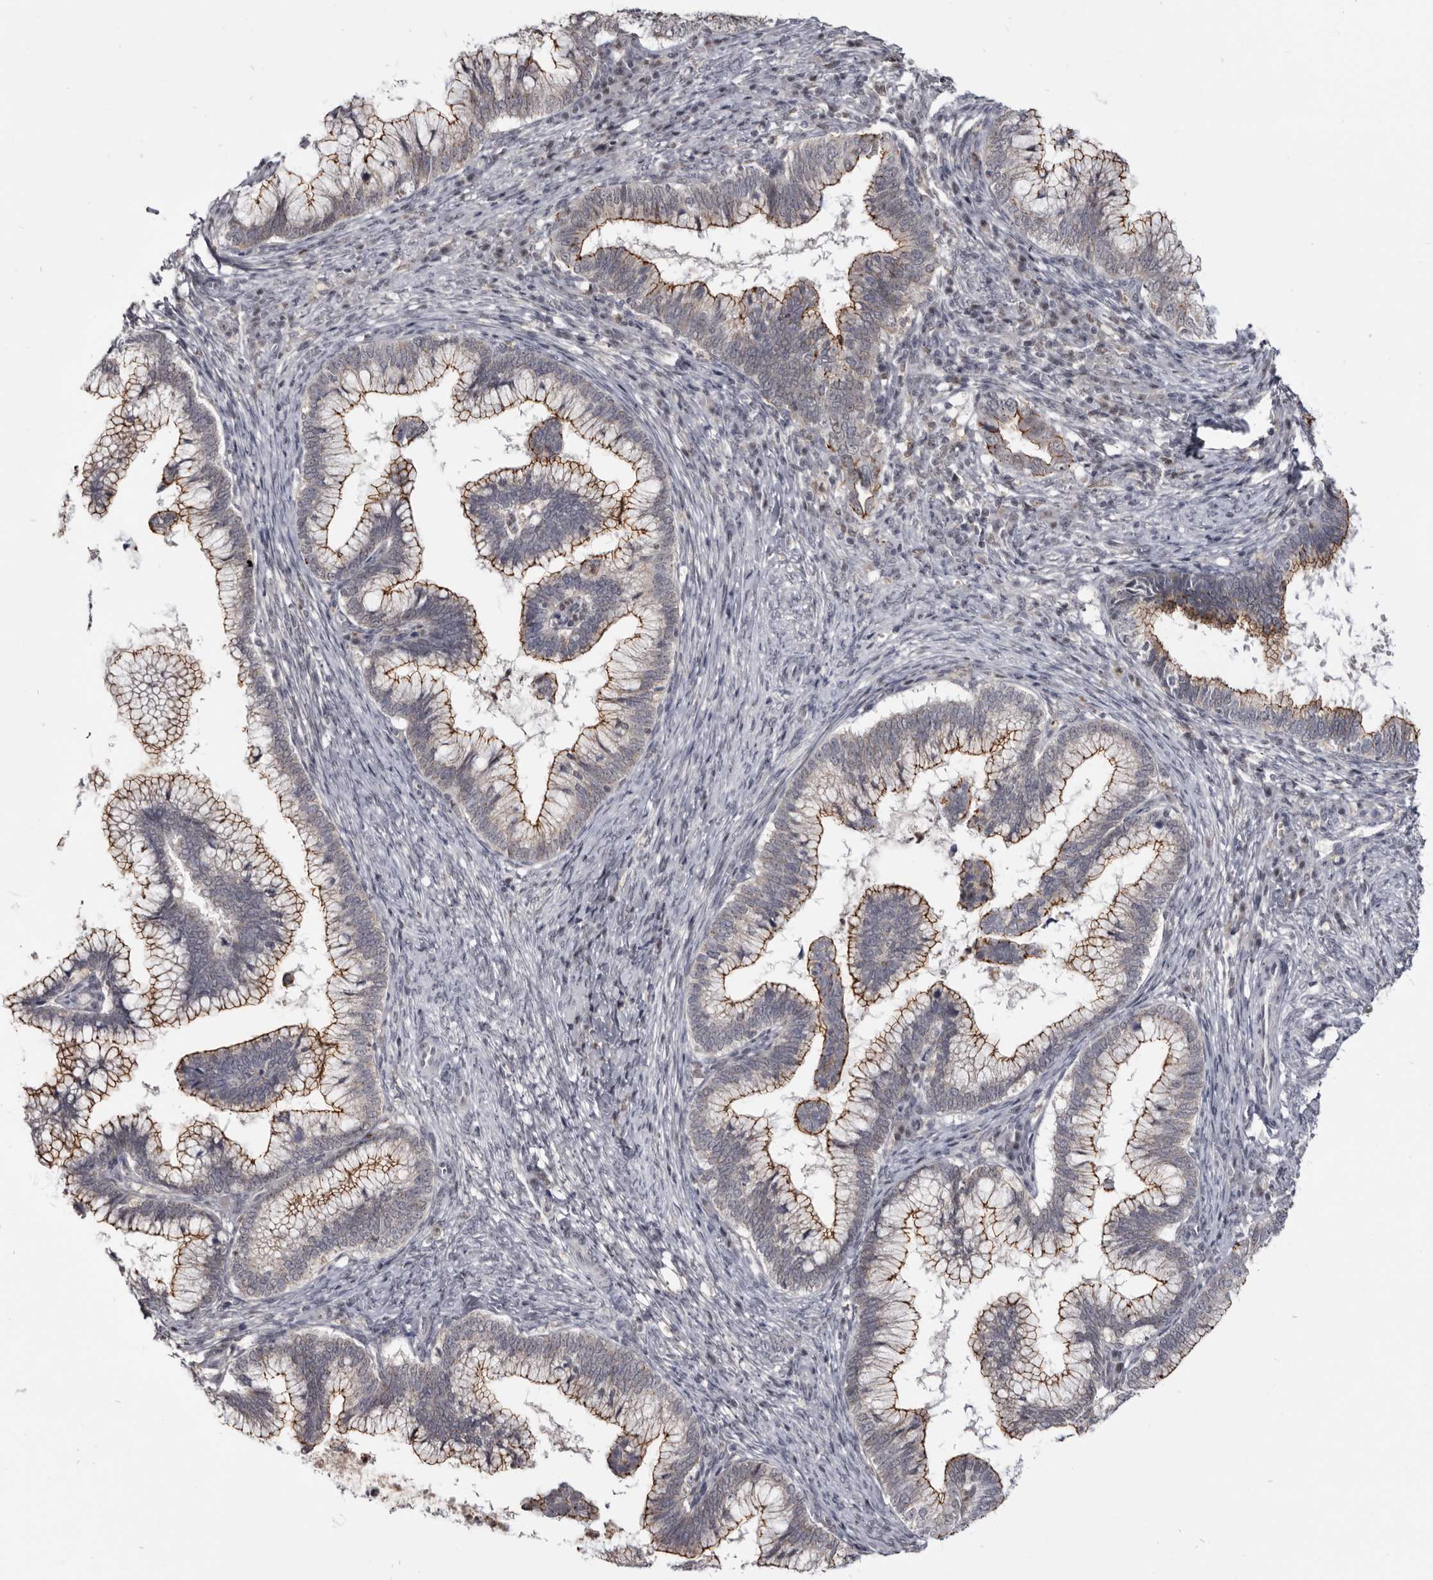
{"staining": {"intensity": "moderate", "quantity": ">75%", "location": "cytoplasmic/membranous"}, "tissue": "cervical cancer", "cell_type": "Tumor cells", "image_type": "cancer", "snomed": [{"axis": "morphology", "description": "Adenocarcinoma, NOS"}, {"axis": "topography", "description": "Cervix"}], "caption": "A high-resolution photomicrograph shows immunohistochemistry staining of cervical cancer (adenocarcinoma), which demonstrates moderate cytoplasmic/membranous expression in about >75% of tumor cells. The staining is performed using DAB (3,3'-diaminobenzidine) brown chromogen to label protein expression. The nuclei are counter-stained blue using hematoxylin.", "gene": "CGN", "patient": {"sex": "female", "age": 36}}